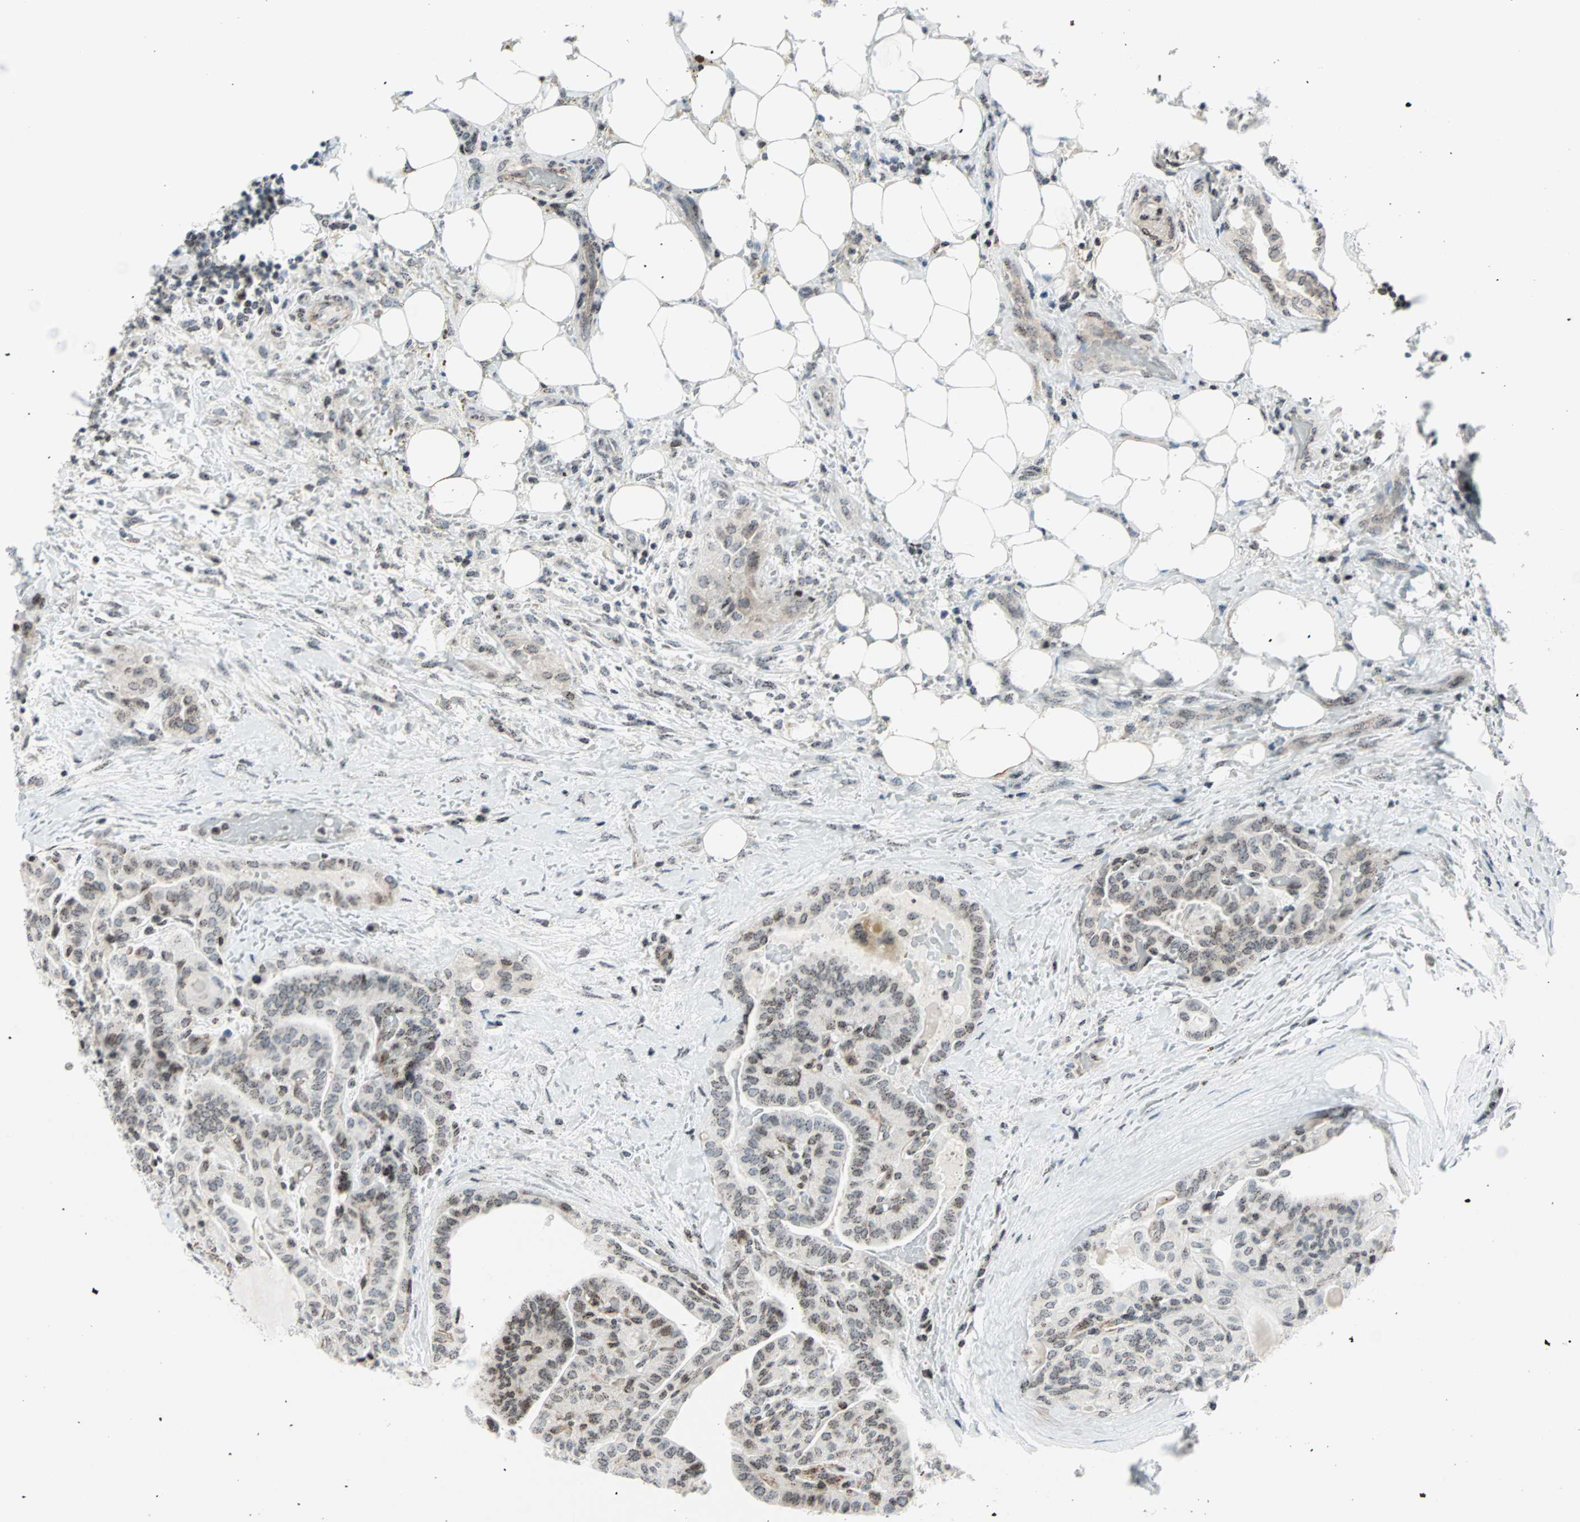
{"staining": {"intensity": "weak", "quantity": ">75%", "location": "nuclear"}, "tissue": "thyroid cancer", "cell_type": "Tumor cells", "image_type": "cancer", "snomed": [{"axis": "morphology", "description": "Papillary adenocarcinoma, NOS"}, {"axis": "topography", "description": "Thyroid gland"}], "caption": "Weak nuclear staining for a protein is appreciated in about >75% of tumor cells of thyroid cancer (papillary adenocarcinoma) using immunohistochemistry.", "gene": "CENPA", "patient": {"sex": "male", "age": 77}}